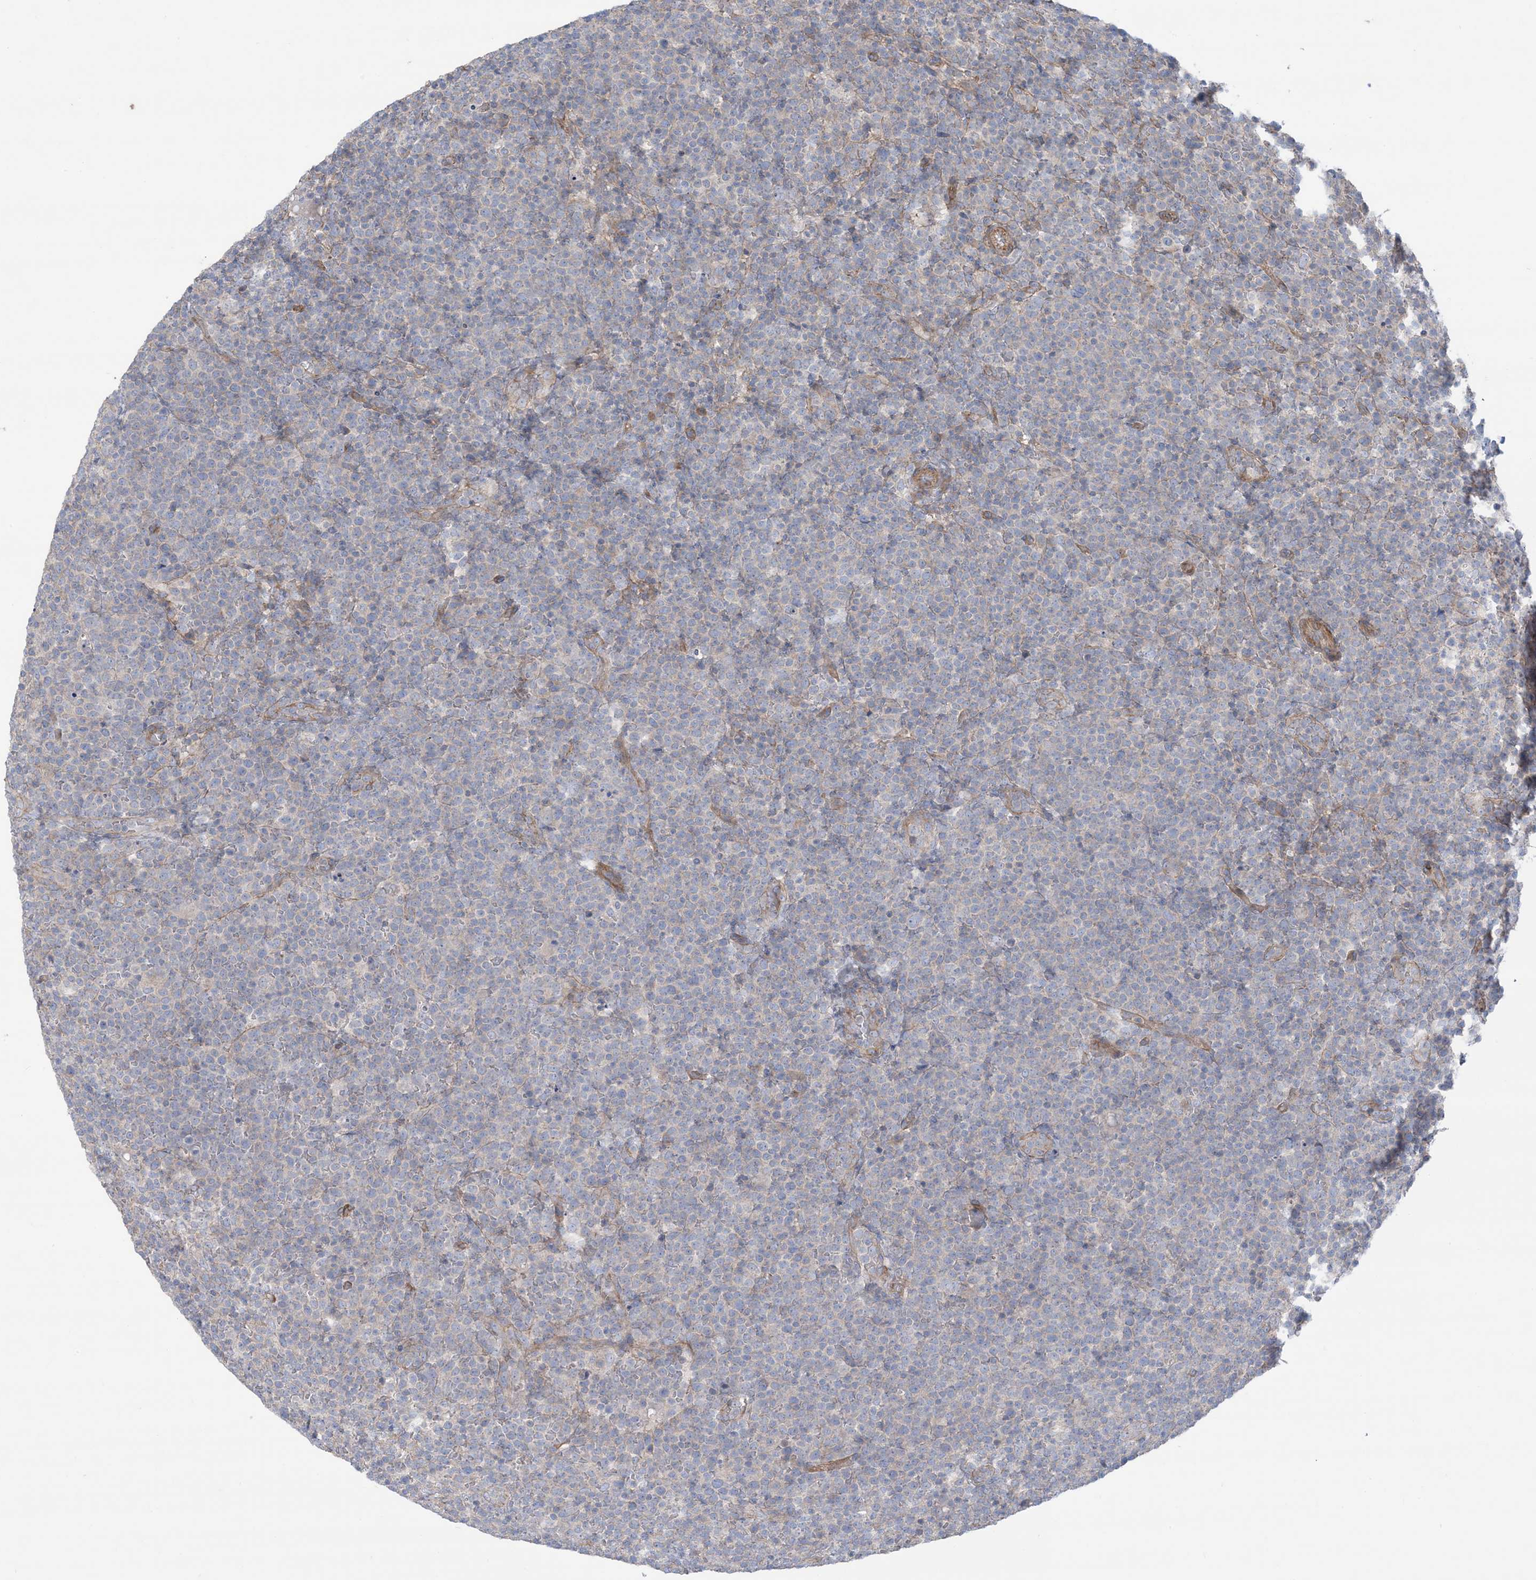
{"staining": {"intensity": "negative", "quantity": "none", "location": "none"}, "tissue": "lymphoma", "cell_type": "Tumor cells", "image_type": "cancer", "snomed": [{"axis": "morphology", "description": "Malignant lymphoma, non-Hodgkin's type, High grade"}, {"axis": "topography", "description": "Lymph node"}], "caption": "Tumor cells are negative for protein expression in human high-grade malignant lymphoma, non-Hodgkin's type.", "gene": "CCNY", "patient": {"sex": "male", "age": 61}}